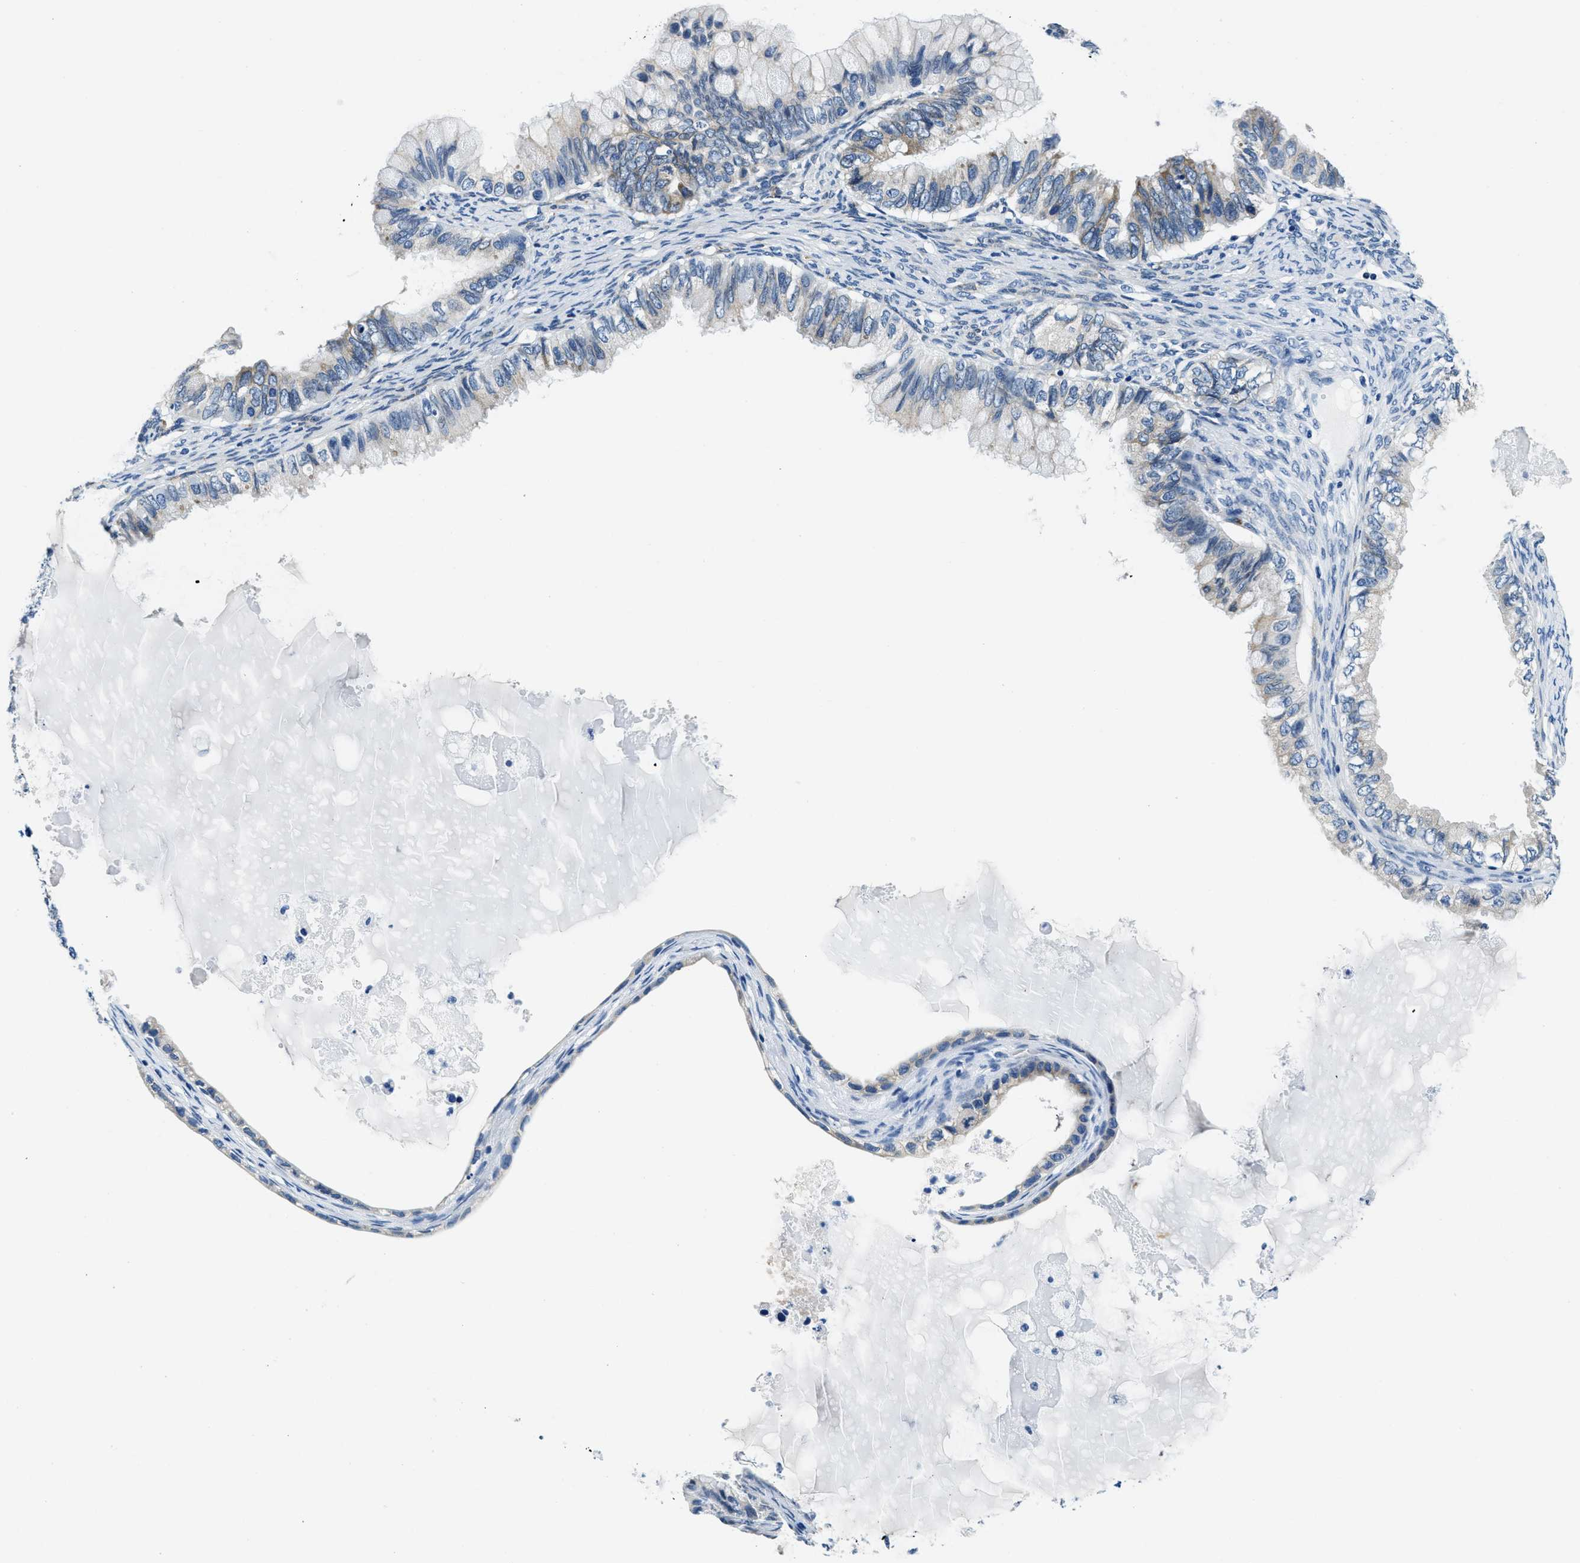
{"staining": {"intensity": "weak", "quantity": "<25%", "location": "cytoplasmic/membranous"}, "tissue": "ovarian cancer", "cell_type": "Tumor cells", "image_type": "cancer", "snomed": [{"axis": "morphology", "description": "Cystadenocarcinoma, mucinous, NOS"}, {"axis": "topography", "description": "Ovary"}], "caption": "DAB immunohistochemical staining of human ovarian cancer (mucinous cystadenocarcinoma) reveals no significant expression in tumor cells.", "gene": "UBAC2", "patient": {"sex": "female", "age": 80}}